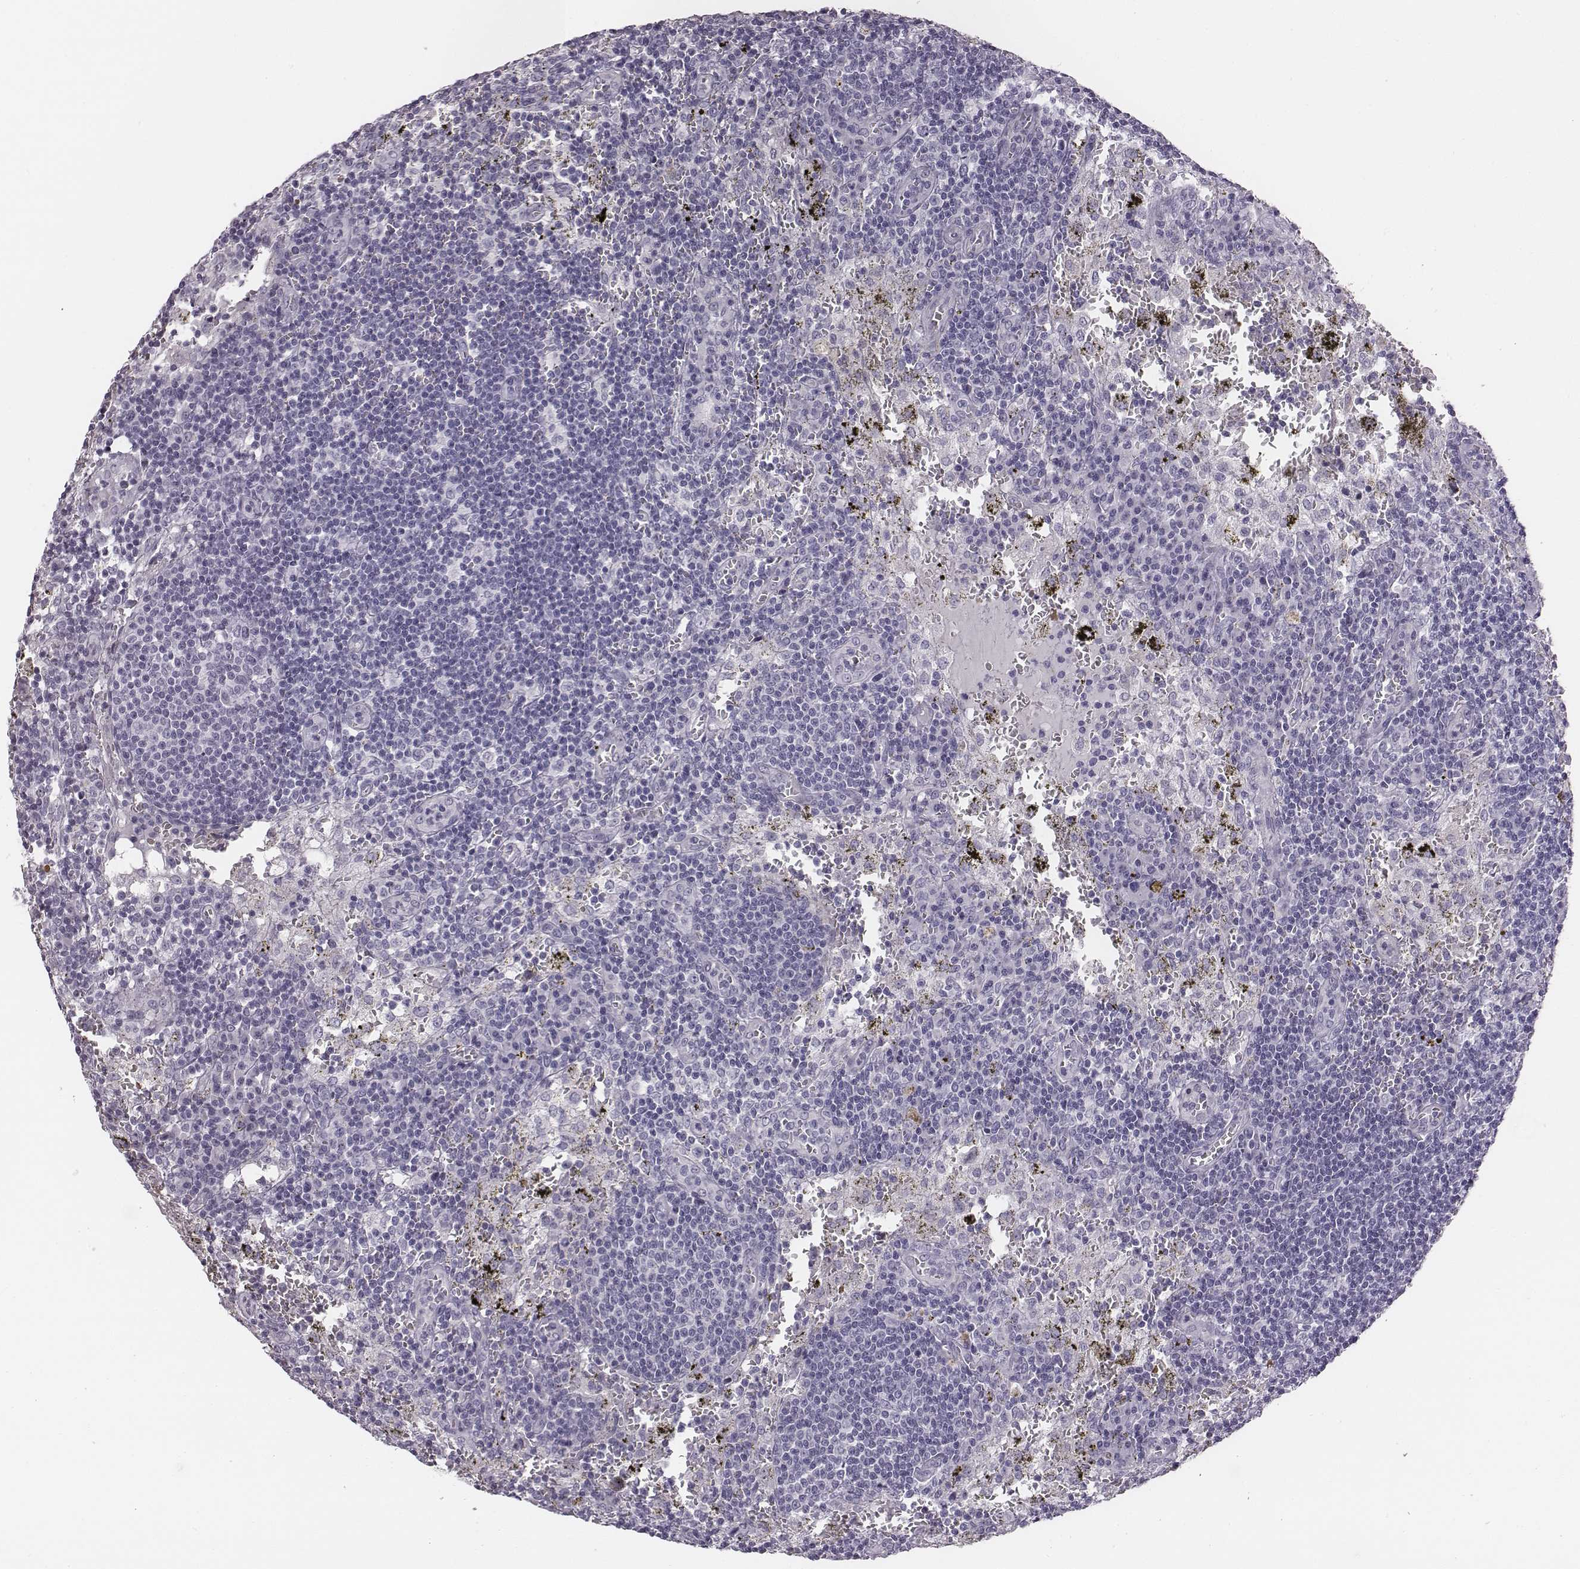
{"staining": {"intensity": "negative", "quantity": "none", "location": "none"}, "tissue": "lymph node", "cell_type": "Germinal center cells", "image_type": "normal", "snomed": [{"axis": "morphology", "description": "Normal tissue, NOS"}, {"axis": "topography", "description": "Lymph node"}], "caption": "Protein analysis of unremarkable lymph node shows no significant staining in germinal center cells.", "gene": "HBZ", "patient": {"sex": "male", "age": 62}}